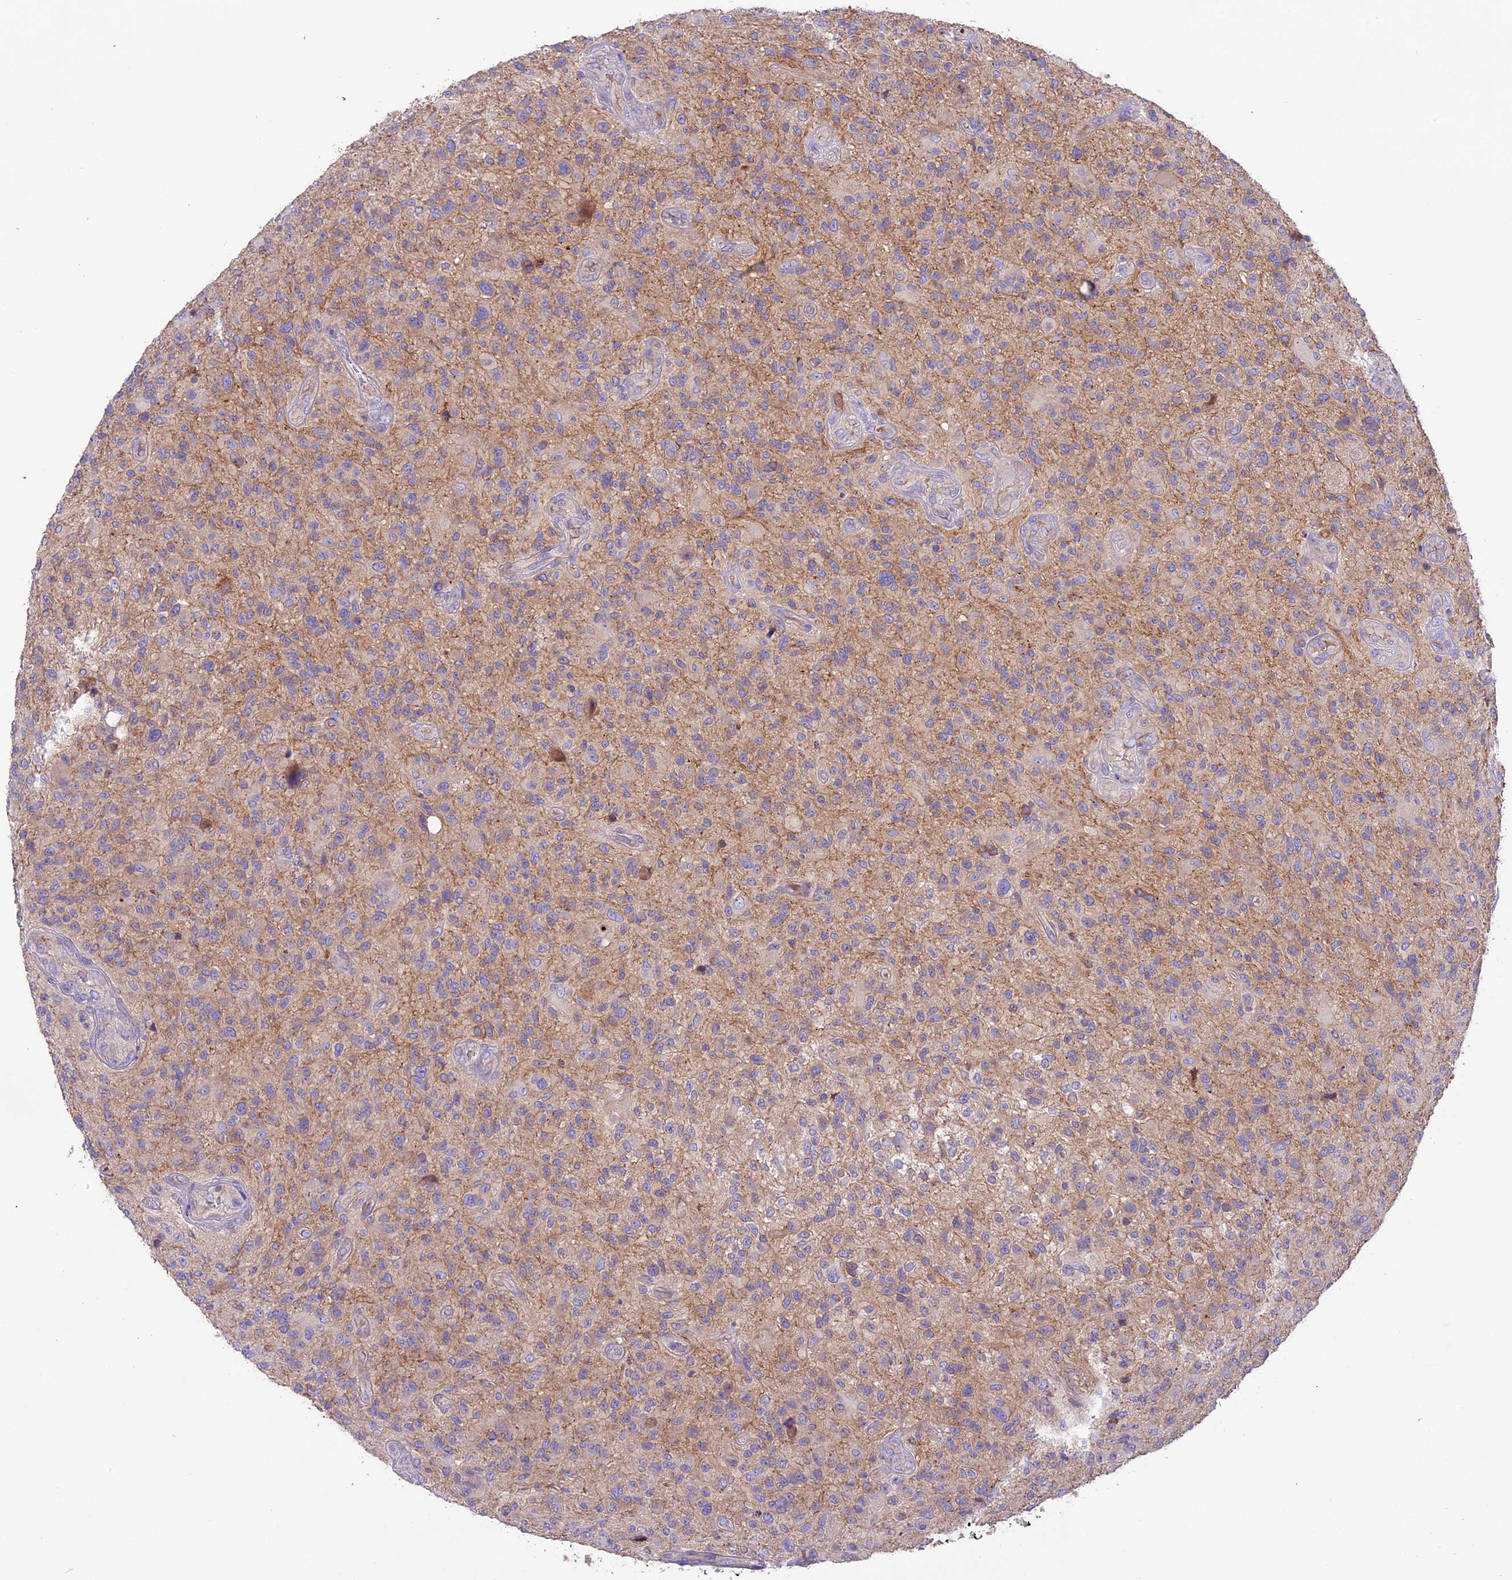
{"staining": {"intensity": "negative", "quantity": "none", "location": "none"}, "tissue": "glioma", "cell_type": "Tumor cells", "image_type": "cancer", "snomed": [{"axis": "morphology", "description": "Glioma, malignant, High grade"}, {"axis": "topography", "description": "Brain"}], "caption": "Malignant glioma (high-grade) was stained to show a protein in brown. There is no significant positivity in tumor cells.", "gene": "CD99L2", "patient": {"sex": "male", "age": 47}}